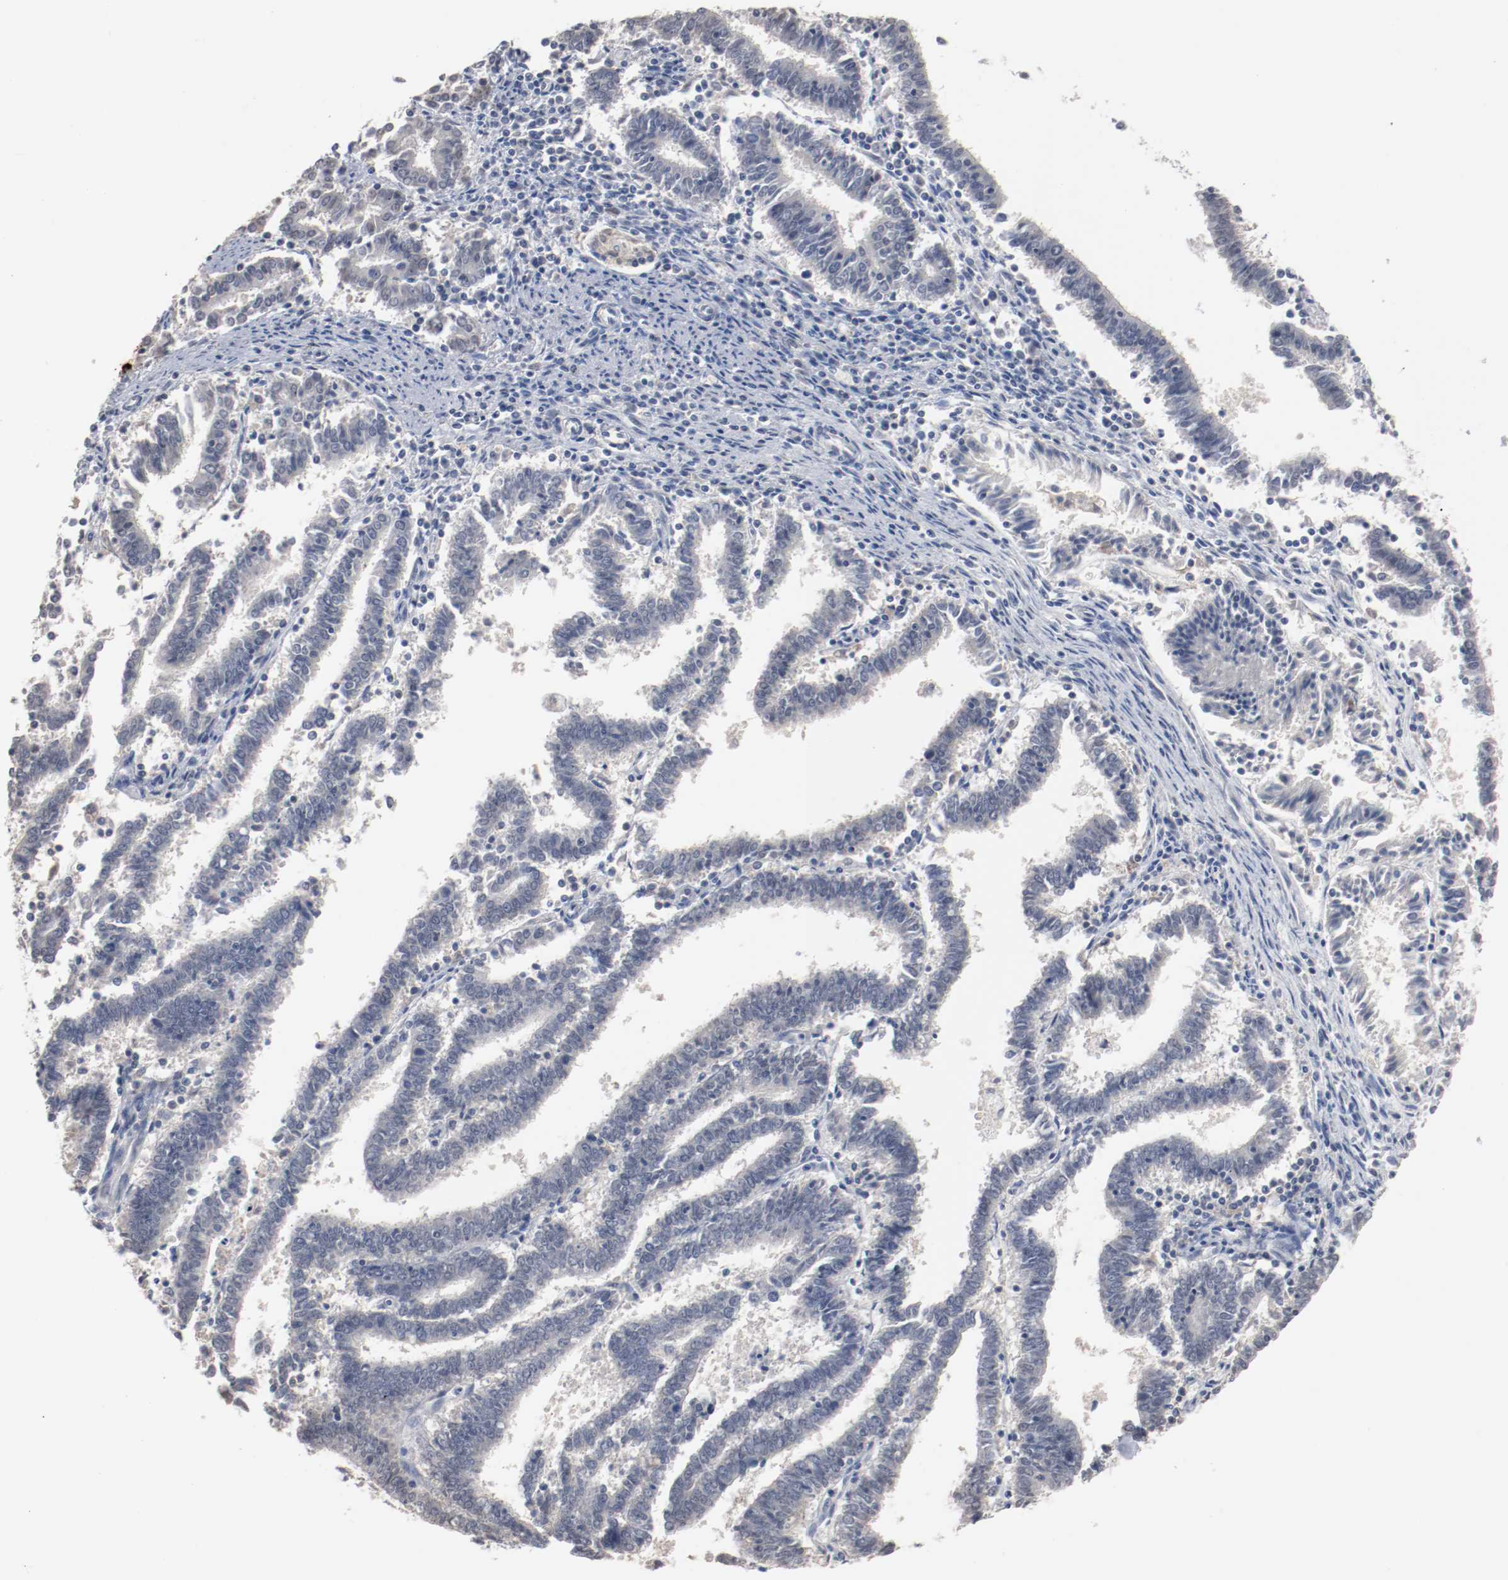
{"staining": {"intensity": "negative", "quantity": "none", "location": "none"}, "tissue": "endometrial cancer", "cell_type": "Tumor cells", "image_type": "cancer", "snomed": [{"axis": "morphology", "description": "Adenocarcinoma, NOS"}, {"axis": "topography", "description": "Uterus"}], "caption": "IHC image of neoplastic tissue: endometrial cancer (adenocarcinoma) stained with DAB (3,3'-diaminobenzidine) demonstrates no significant protein expression in tumor cells. (IHC, brightfield microscopy, high magnification).", "gene": "ERICH1", "patient": {"sex": "female", "age": 83}}